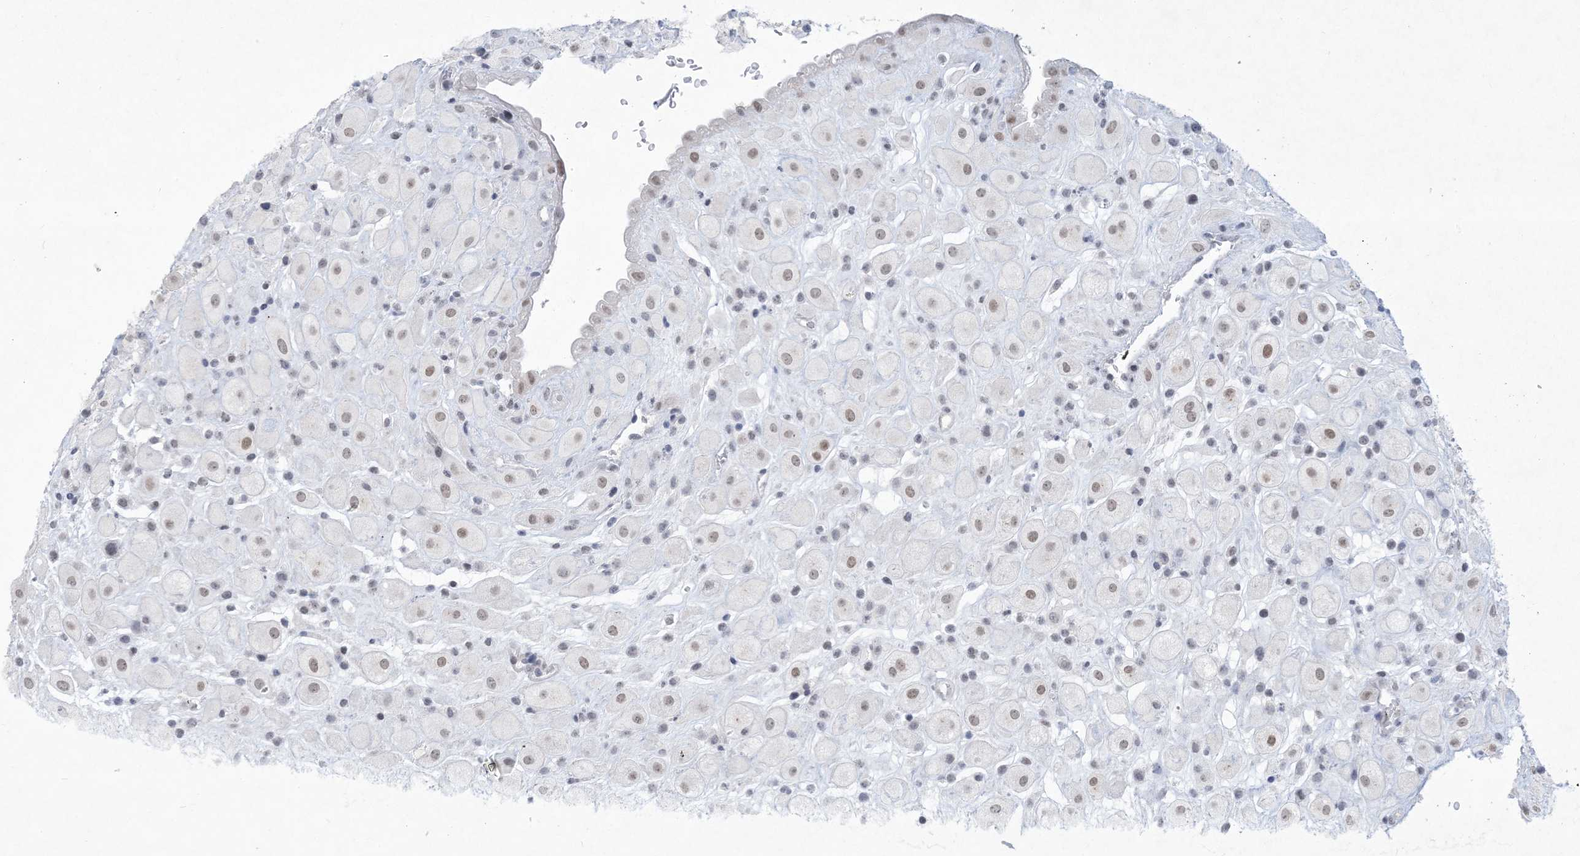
{"staining": {"intensity": "weak", "quantity": "25%-75%", "location": "nuclear"}, "tissue": "placenta", "cell_type": "Decidual cells", "image_type": "normal", "snomed": [{"axis": "morphology", "description": "Normal tissue, NOS"}, {"axis": "topography", "description": "Placenta"}], "caption": "Immunohistochemistry micrograph of normal placenta: human placenta stained using immunohistochemistry (IHC) demonstrates low levels of weak protein expression localized specifically in the nuclear of decidual cells, appearing as a nuclear brown color.", "gene": "HOMEZ", "patient": {"sex": "female", "age": 35}}